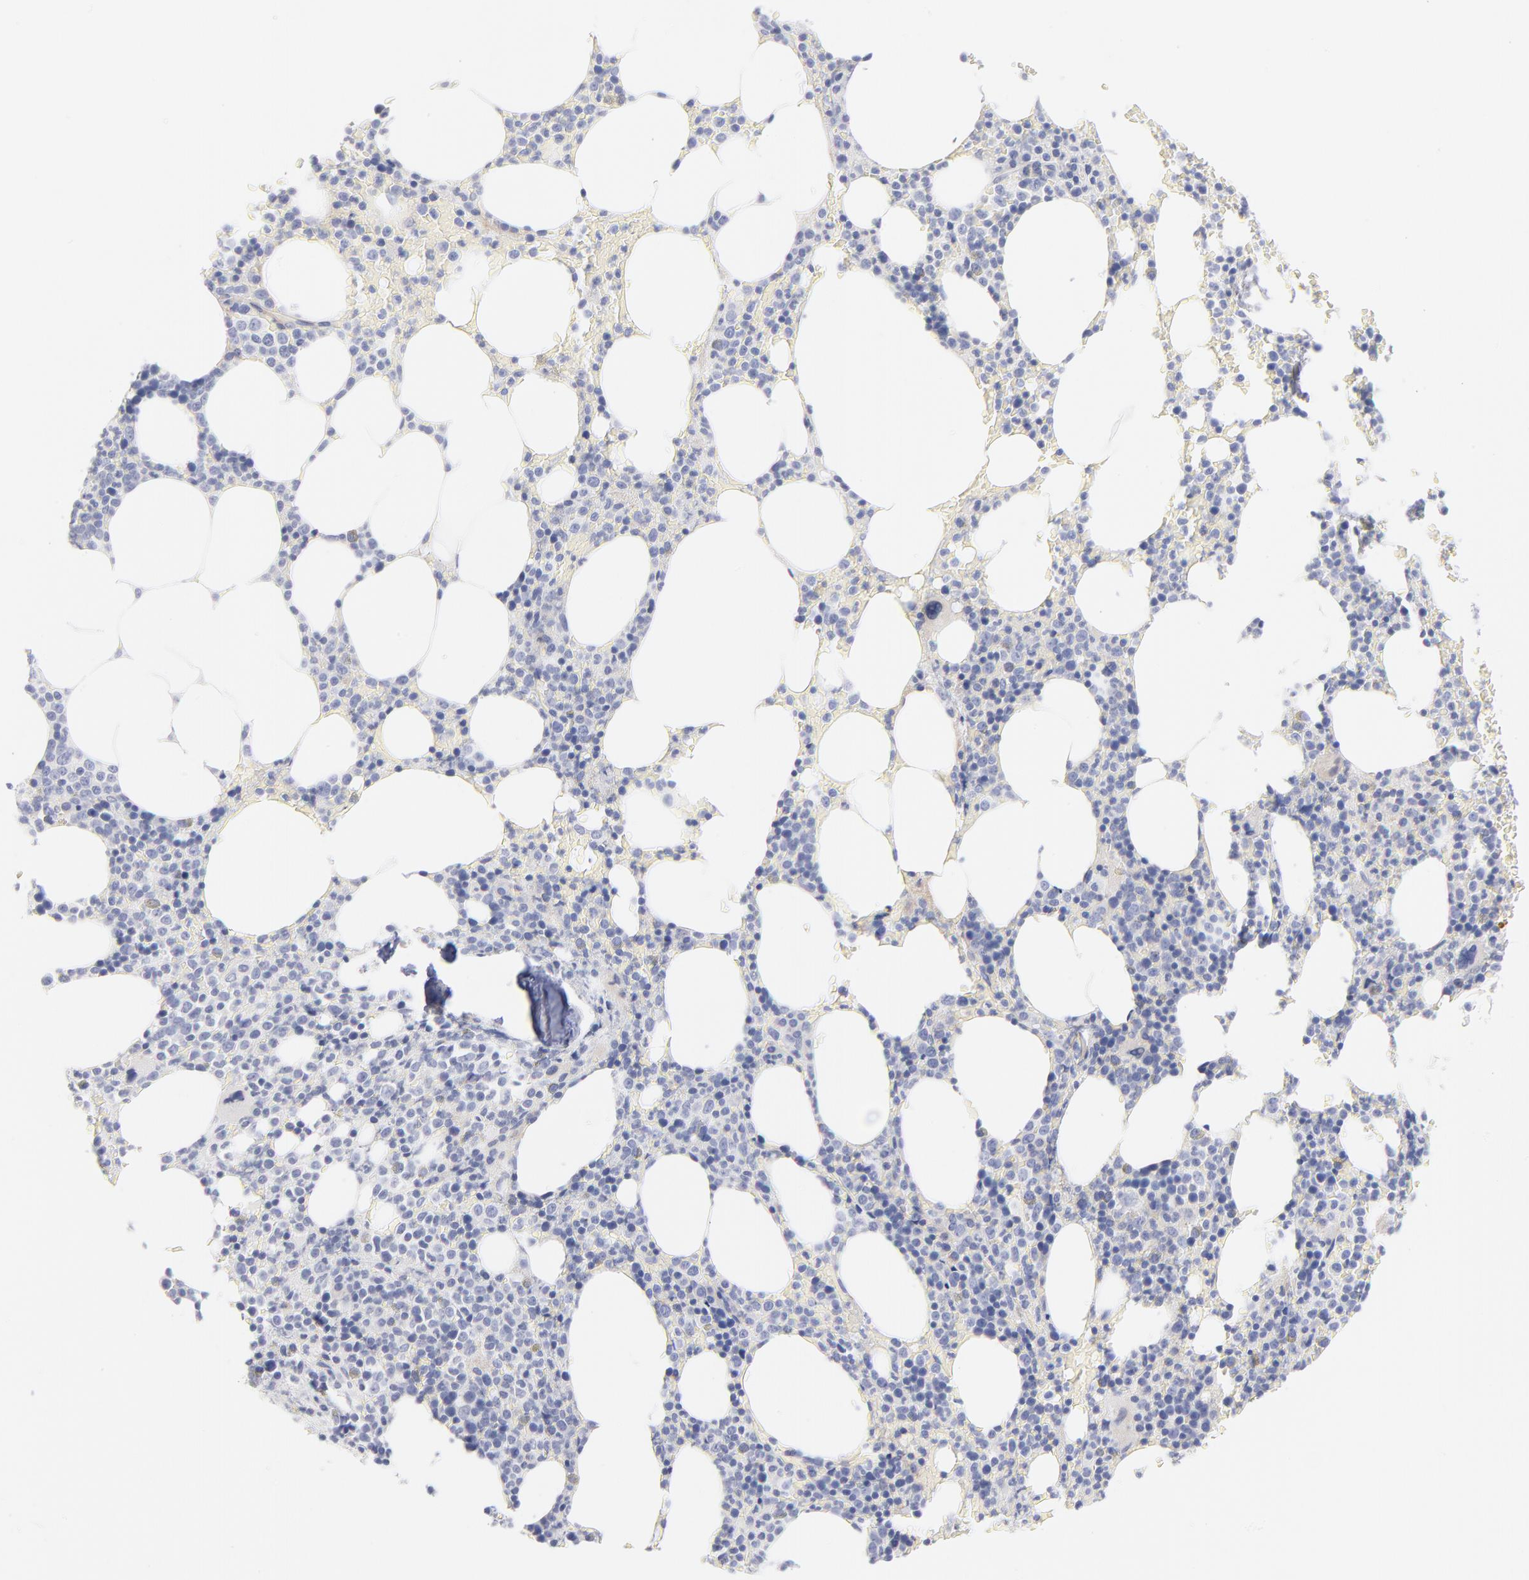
{"staining": {"intensity": "negative", "quantity": "none", "location": "none"}, "tissue": "bone marrow", "cell_type": "Hematopoietic cells", "image_type": "normal", "snomed": [{"axis": "morphology", "description": "Normal tissue, NOS"}, {"axis": "topography", "description": "Bone marrow"}], "caption": "Hematopoietic cells are negative for brown protein staining in unremarkable bone marrow. (Stains: DAB (3,3'-diaminobenzidine) IHC with hematoxylin counter stain, Microscopy: brightfield microscopy at high magnification).", "gene": "ACTA2", "patient": {"sex": "female", "age": 66}}